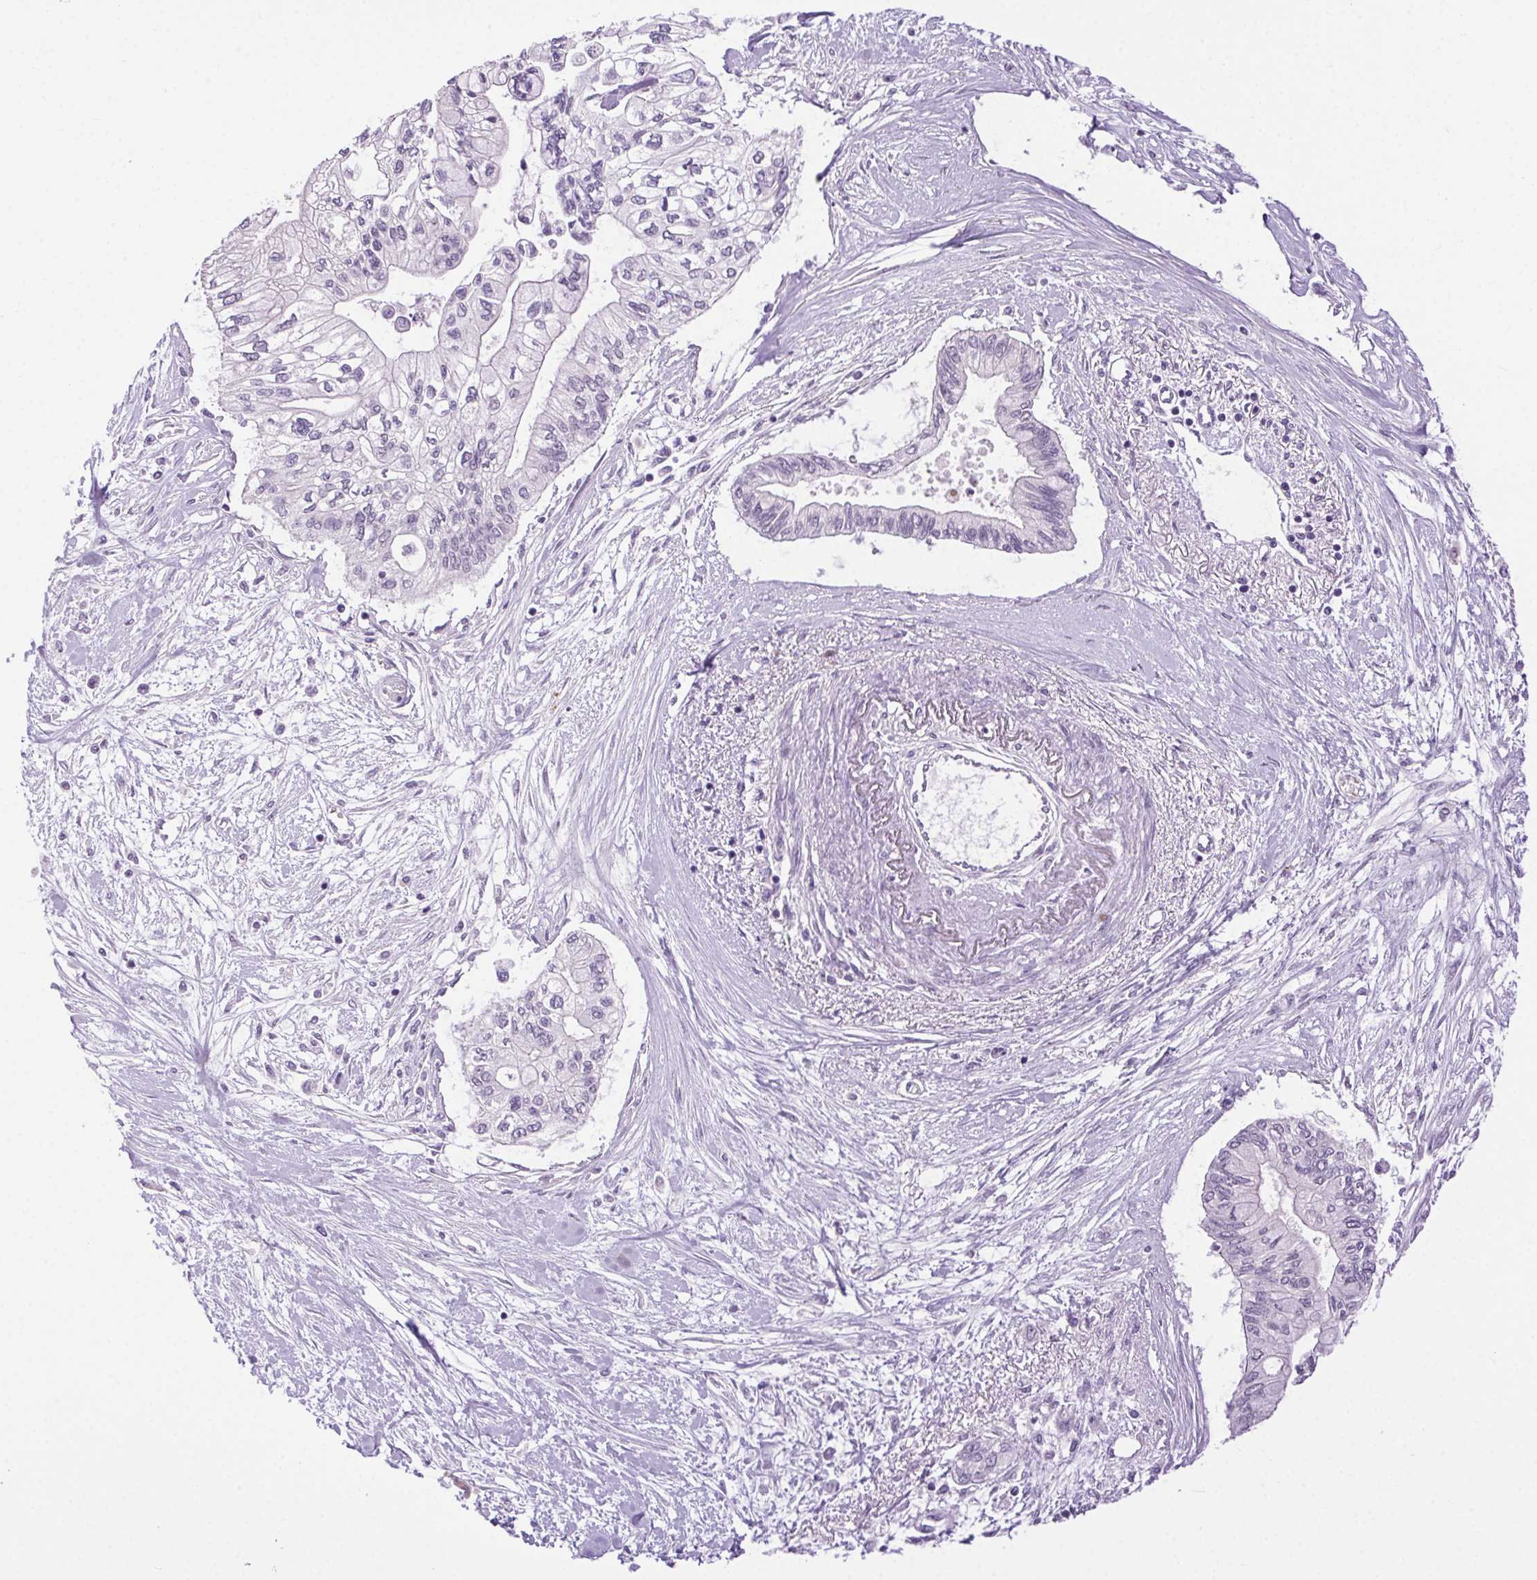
{"staining": {"intensity": "negative", "quantity": "none", "location": "none"}, "tissue": "pancreatic cancer", "cell_type": "Tumor cells", "image_type": "cancer", "snomed": [{"axis": "morphology", "description": "Adenocarcinoma, NOS"}, {"axis": "topography", "description": "Pancreas"}], "caption": "Tumor cells are negative for brown protein staining in pancreatic cancer (adenocarcinoma).", "gene": "SYT11", "patient": {"sex": "female", "age": 77}}